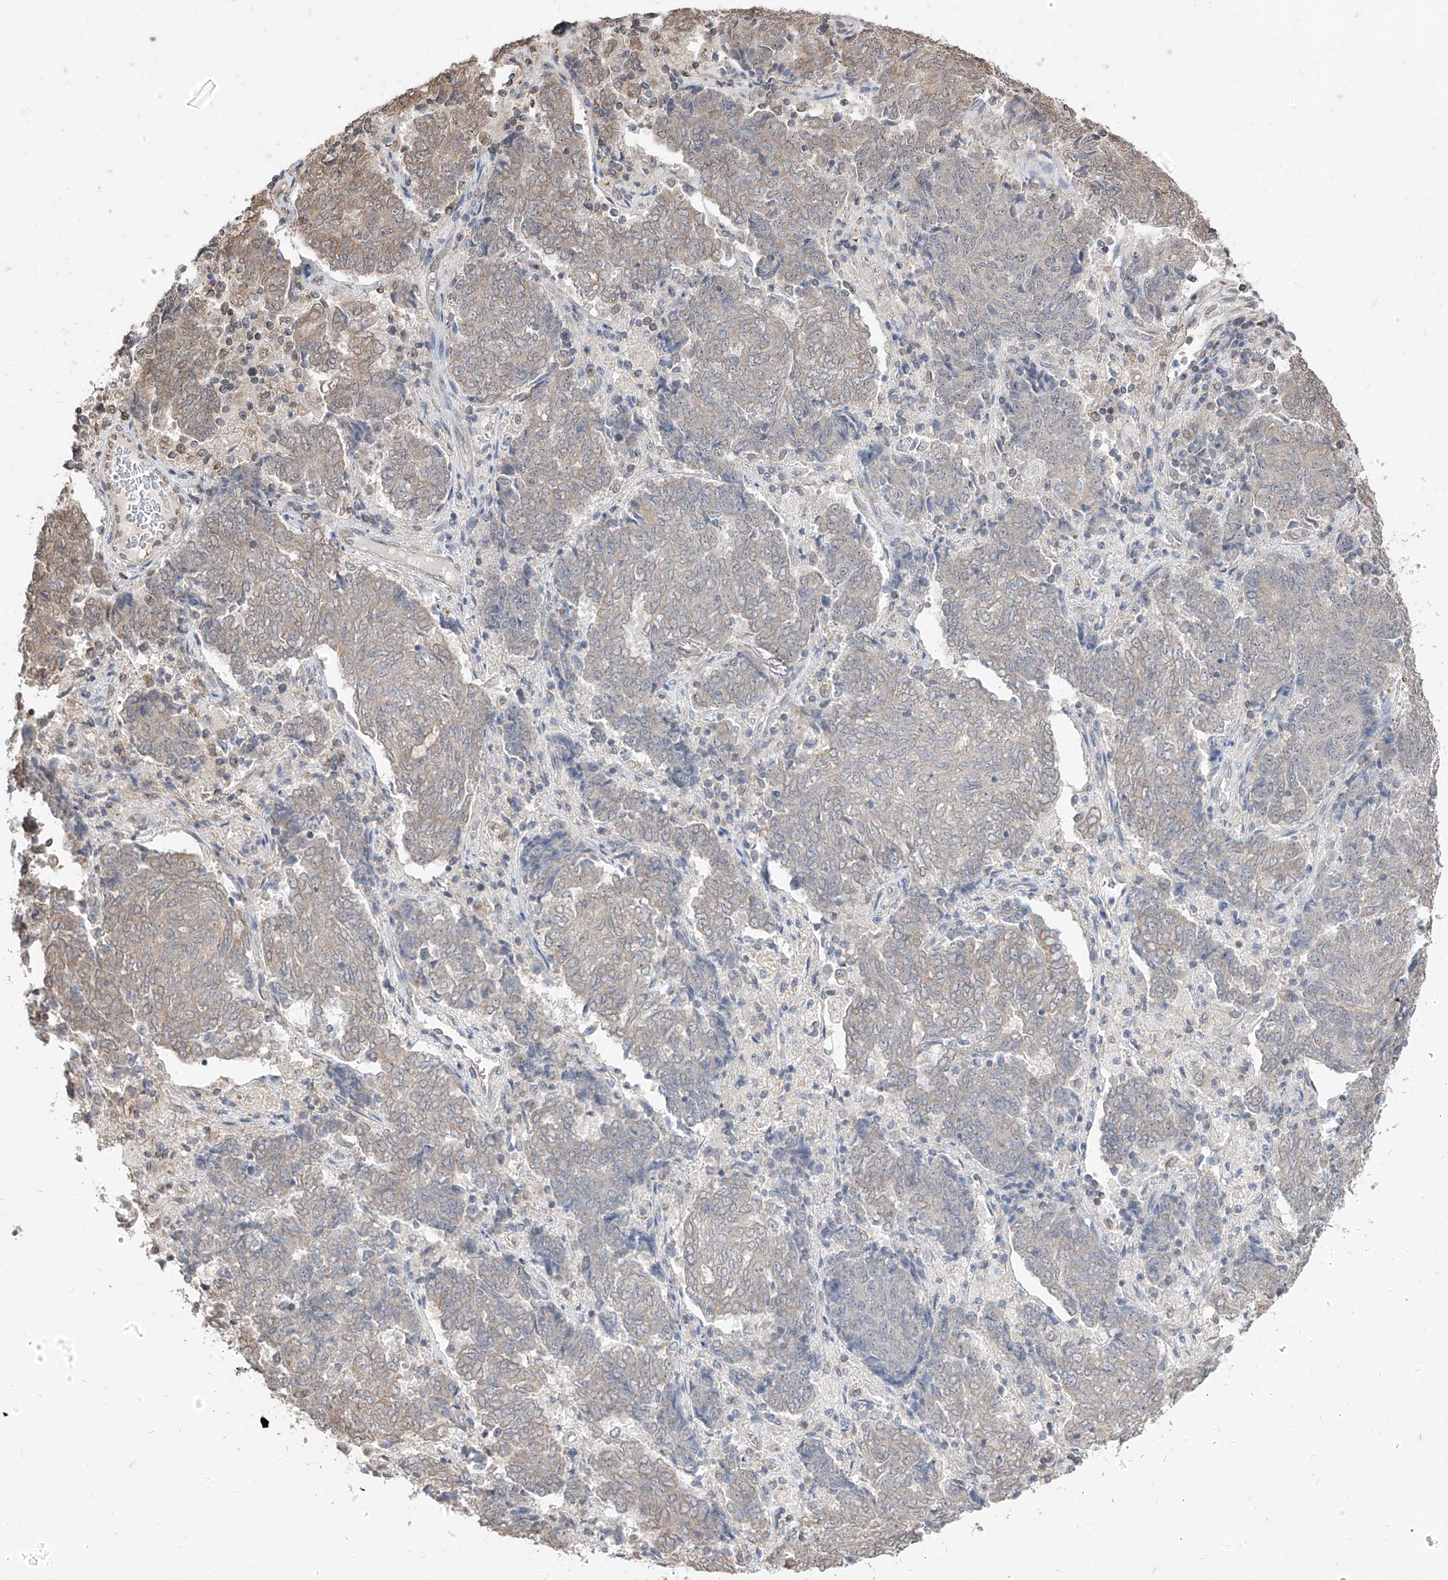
{"staining": {"intensity": "negative", "quantity": "none", "location": "none"}, "tissue": "endometrial cancer", "cell_type": "Tumor cells", "image_type": "cancer", "snomed": [{"axis": "morphology", "description": "Adenocarcinoma, NOS"}, {"axis": "topography", "description": "Endometrium"}], "caption": "Immunohistochemistry histopathology image of neoplastic tissue: human endometrial cancer stained with DAB demonstrates no significant protein positivity in tumor cells.", "gene": "C8orf82", "patient": {"sex": "female", "age": 80}}